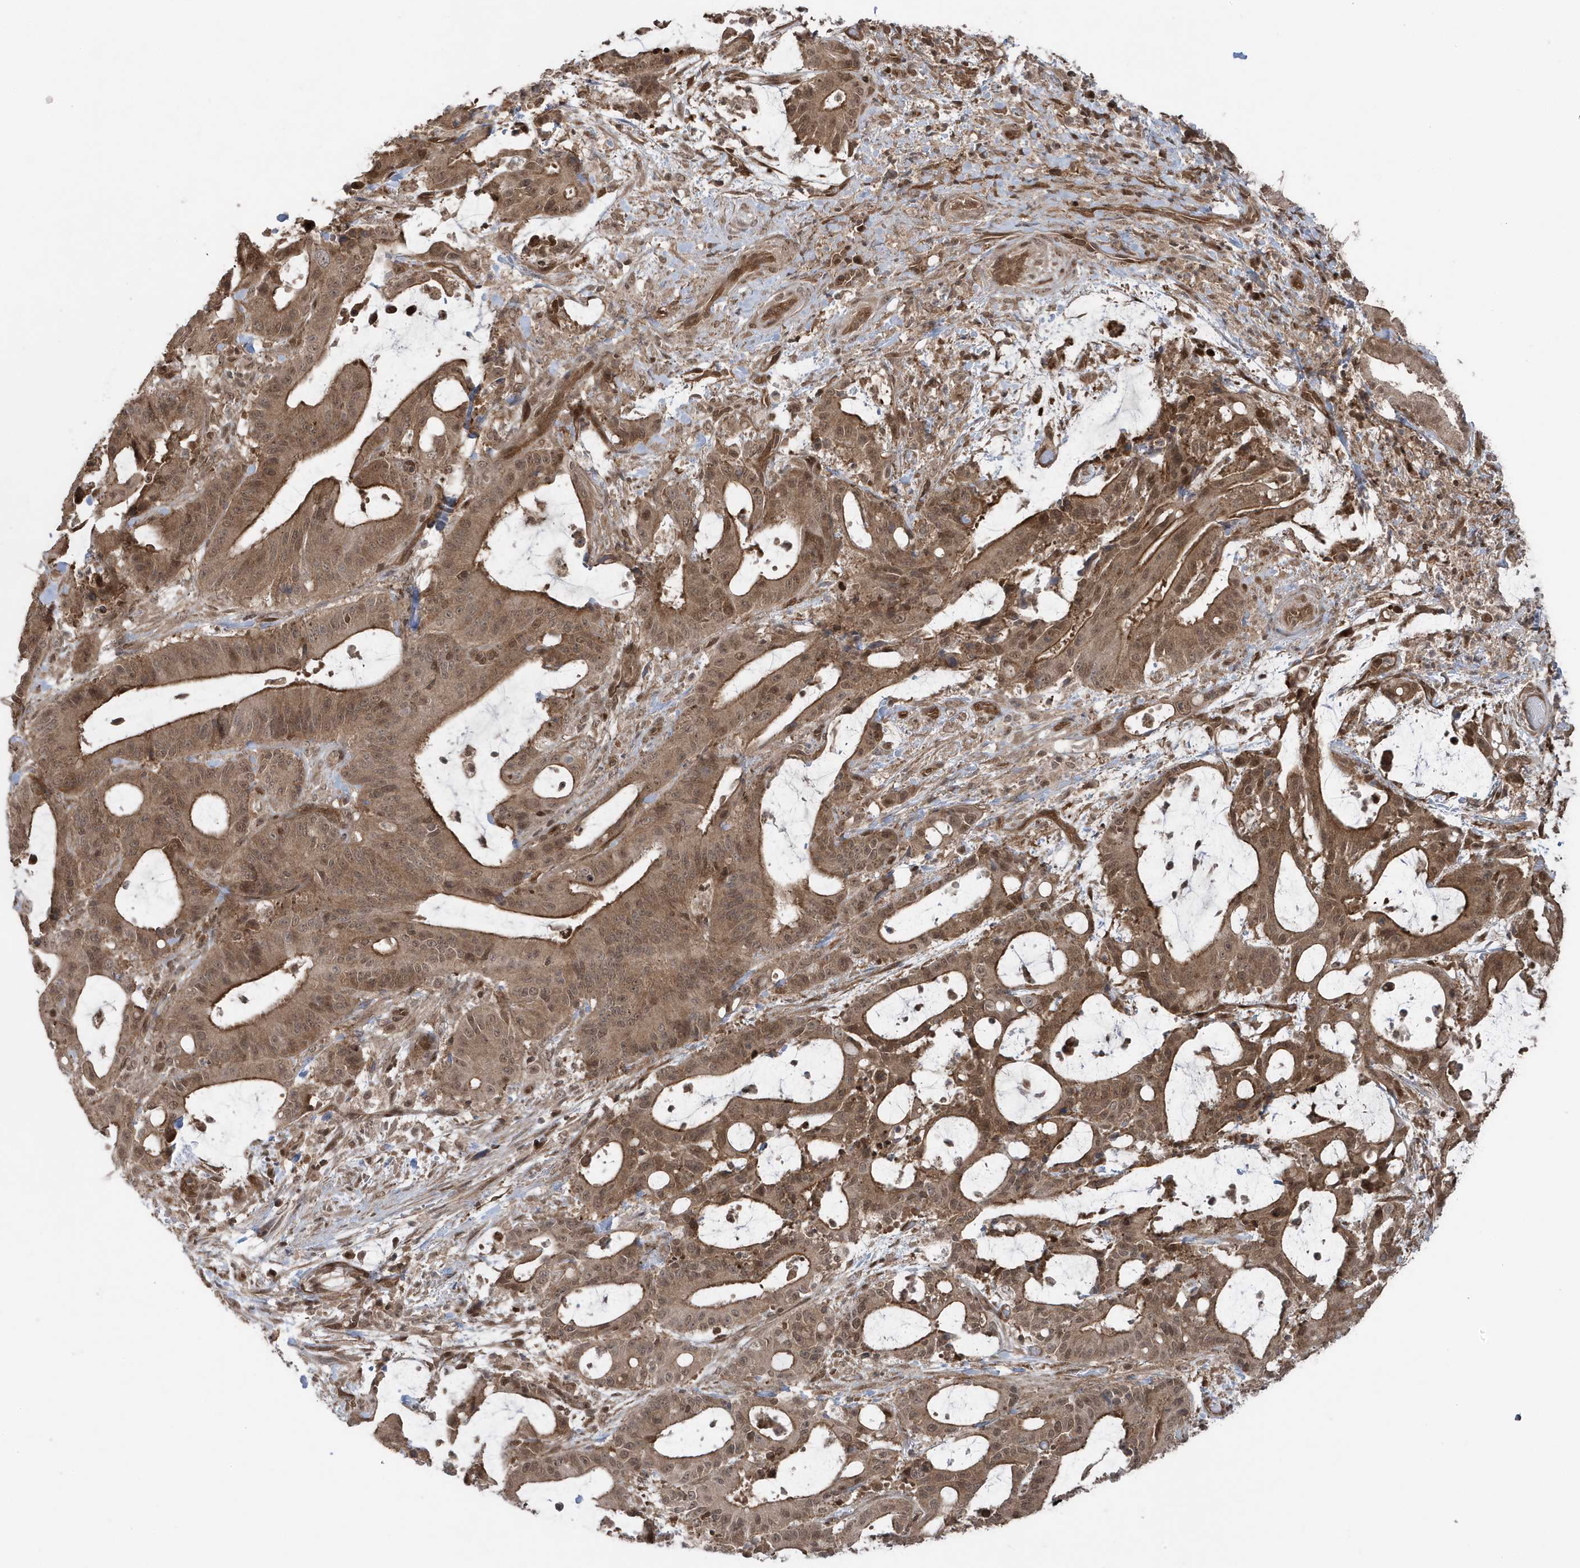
{"staining": {"intensity": "moderate", "quantity": ">75%", "location": "cytoplasmic/membranous,nuclear"}, "tissue": "liver cancer", "cell_type": "Tumor cells", "image_type": "cancer", "snomed": [{"axis": "morphology", "description": "Normal tissue, NOS"}, {"axis": "morphology", "description": "Cholangiocarcinoma"}, {"axis": "topography", "description": "Liver"}, {"axis": "topography", "description": "Peripheral nerve tissue"}], "caption": "Approximately >75% of tumor cells in human liver cholangiocarcinoma show moderate cytoplasmic/membranous and nuclear protein expression as visualized by brown immunohistochemical staining.", "gene": "MAPK1IP1L", "patient": {"sex": "female", "age": 73}}